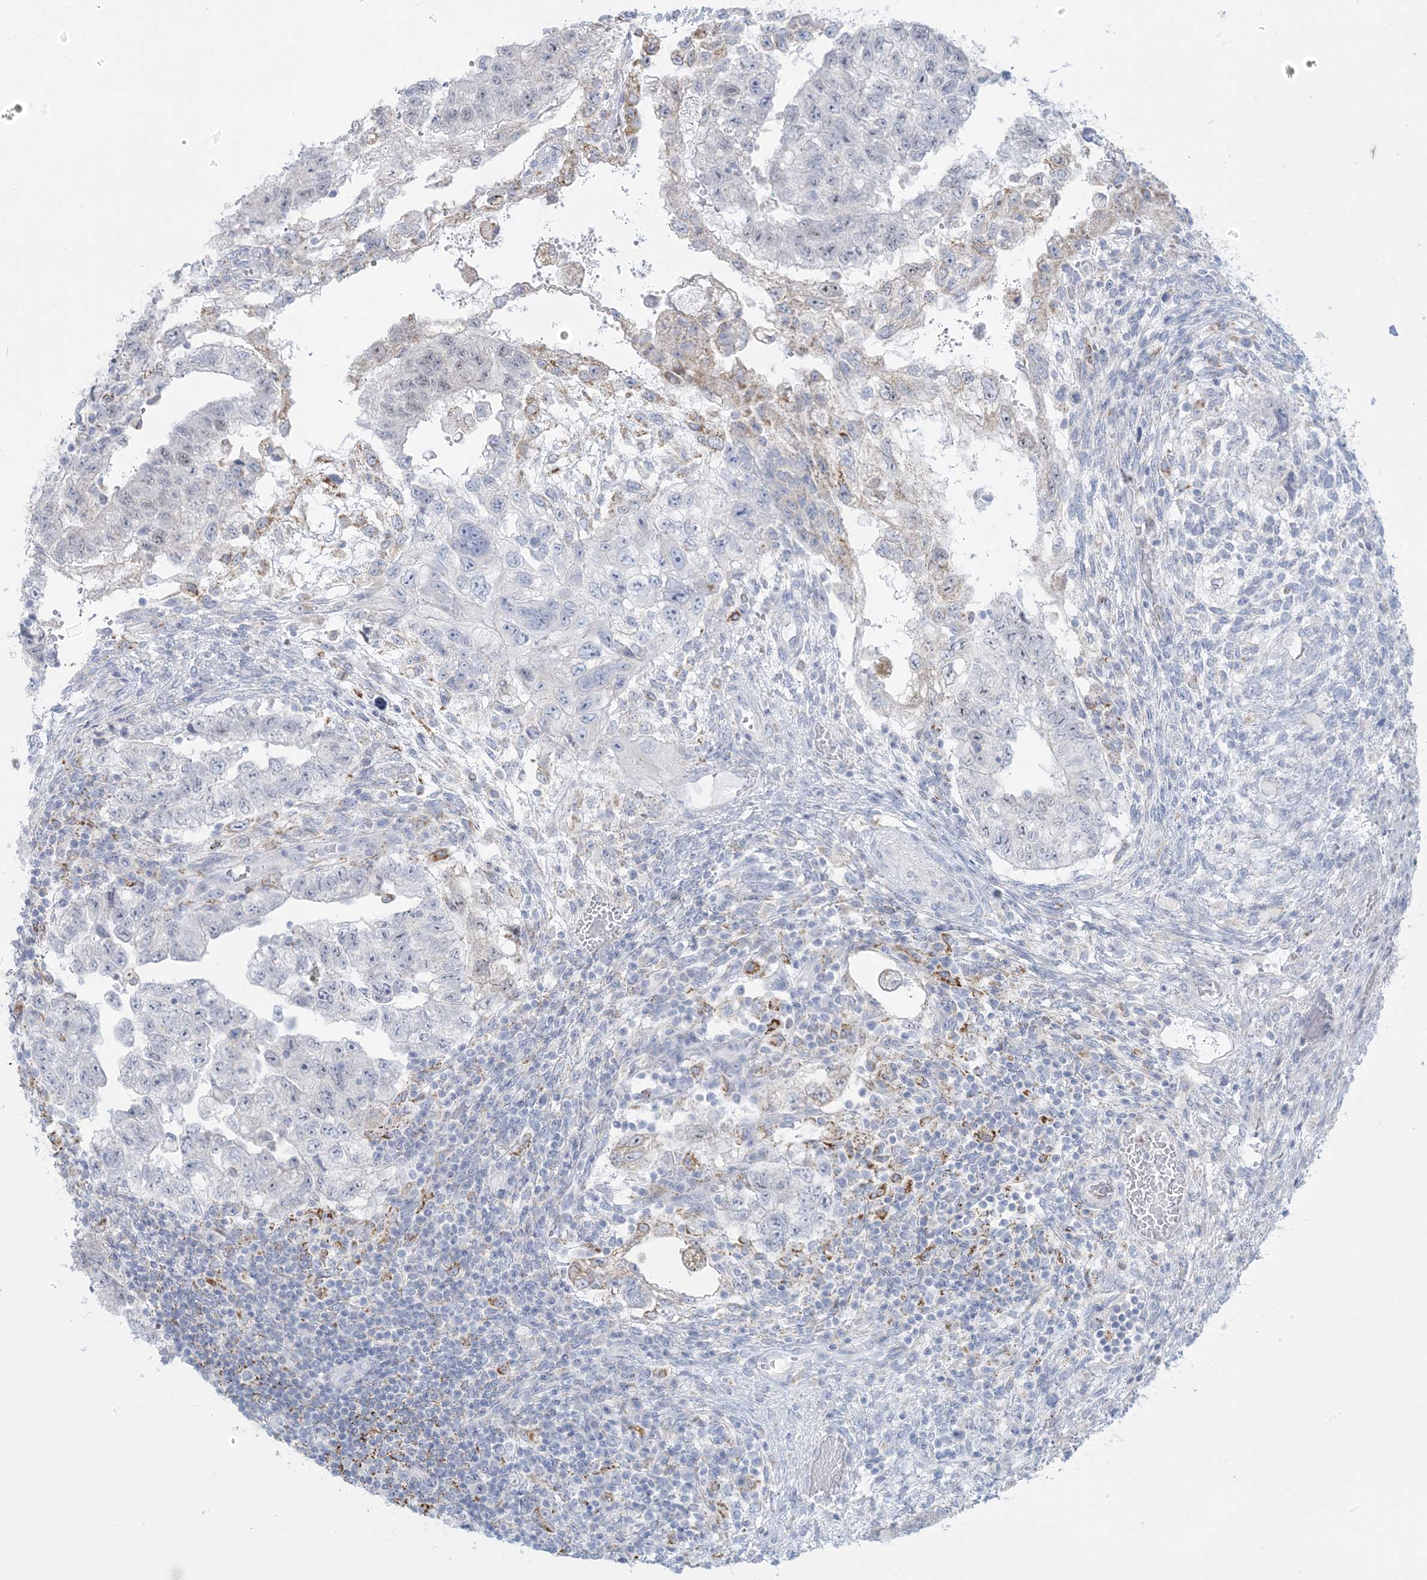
{"staining": {"intensity": "negative", "quantity": "none", "location": "none"}, "tissue": "testis cancer", "cell_type": "Tumor cells", "image_type": "cancer", "snomed": [{"axis": "morphology", "description": "Carcinoma, Embryonal, NOS"}, {"axis": "topography", "description": "Testis"}], "caption": "The immunohistochemistry (IHC) histopathology image has no significant expression in tumor cells of testis embryonal carcinoma tissue.", "gene": "ZDHHC4", "patient": {"sex": "male", "age": 36}}